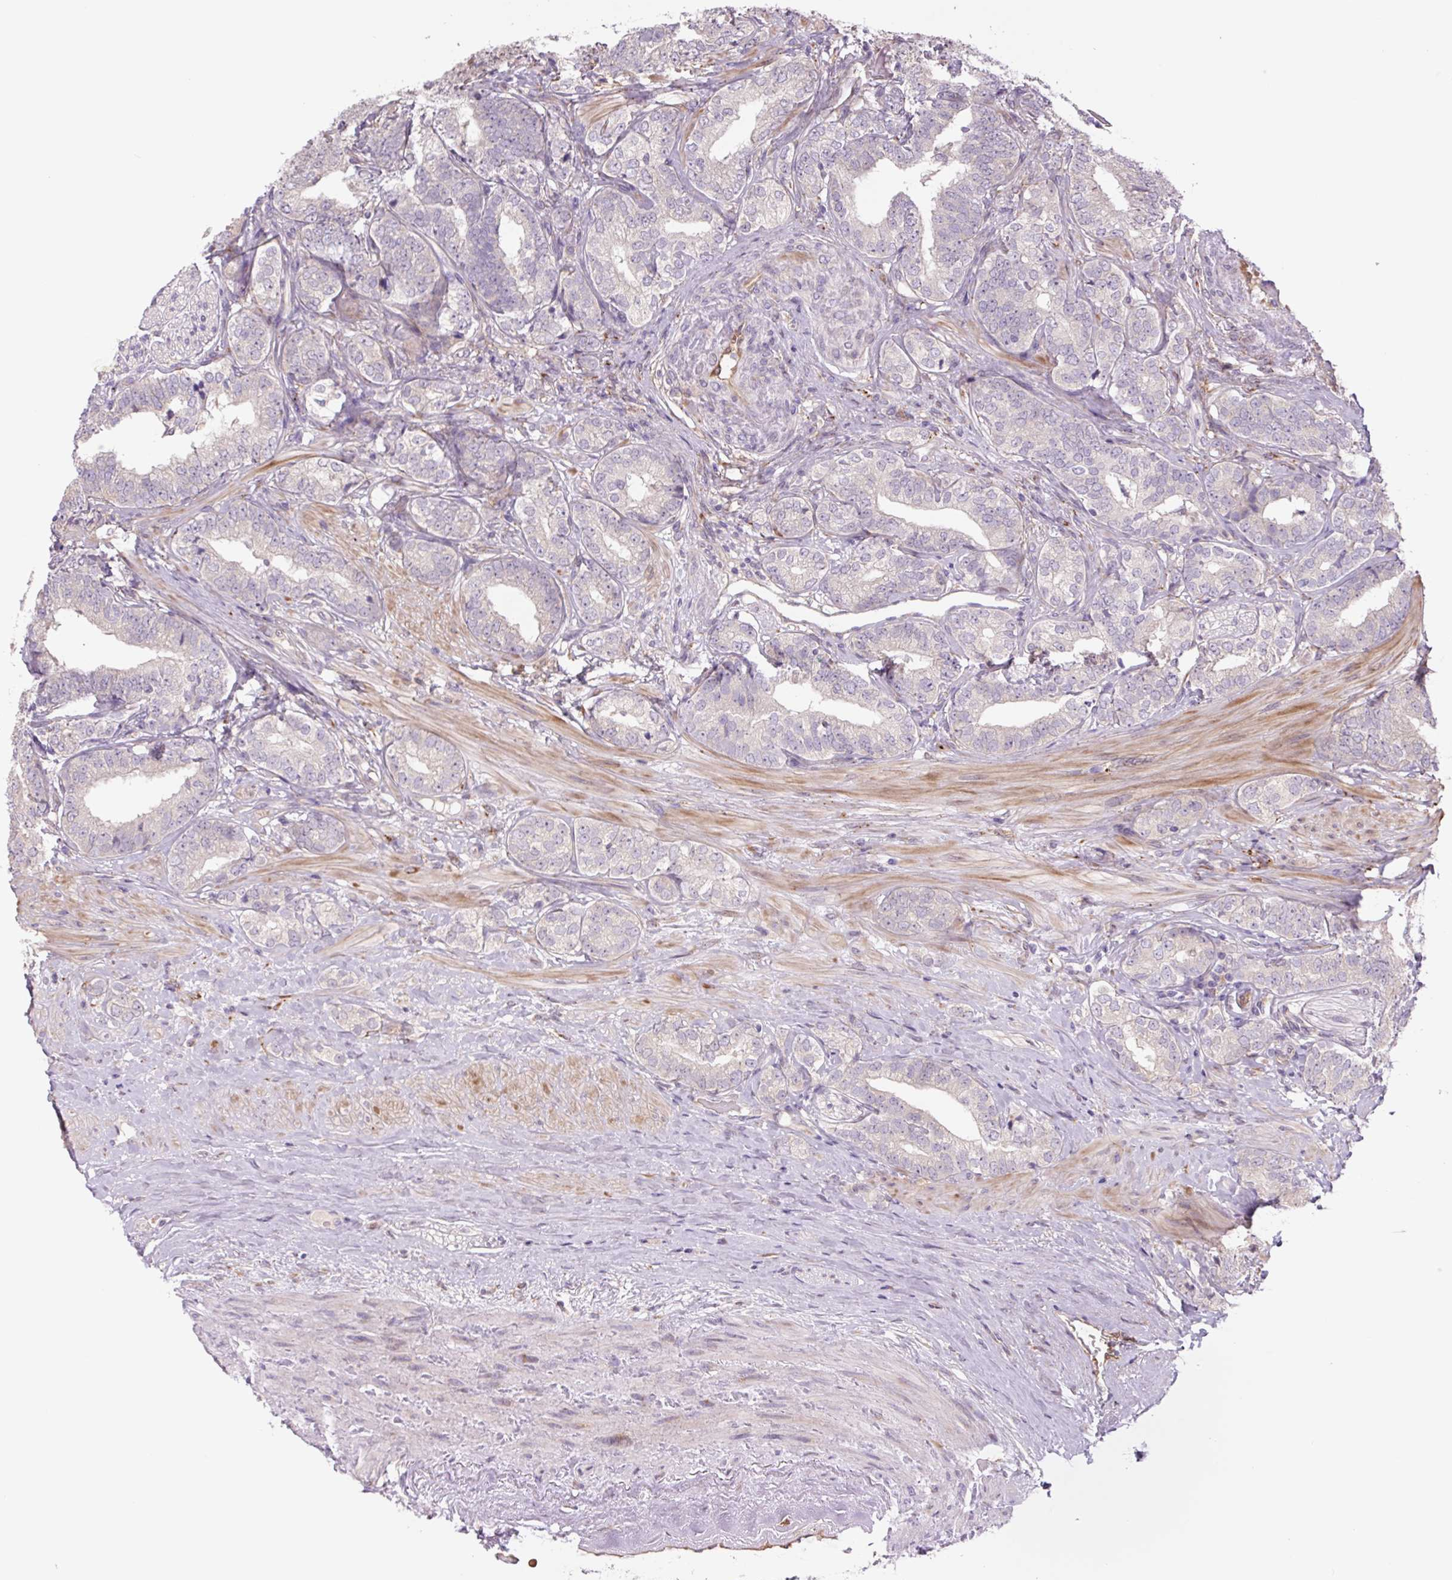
{"staining": {"intensity": "negative", "quantity": "none", "location": "none"}, "tissue": "prostate cancer", "cell_type": "Tumor cells", "image_type": "cancer", "snomed": [{"axis": "morphology", "description": "Adenocarcinoma, High grade"}, {"axis": "topography", "description": "Prostate"}], "caption": "DAB (3,3'-diaminobenzidine) immunohistochemical staining of human adenocarcinoma (high-grade) (prostate) displays no significant positivity in tumor cells. (Stains: DAB immunohistochemistry (IHC) with hematoxylin counter stain, Microscopy: brightfield microscopy at high magnification).", "gene": "PLA2G4A", "patient": {"sex": "male", "age": 72}}